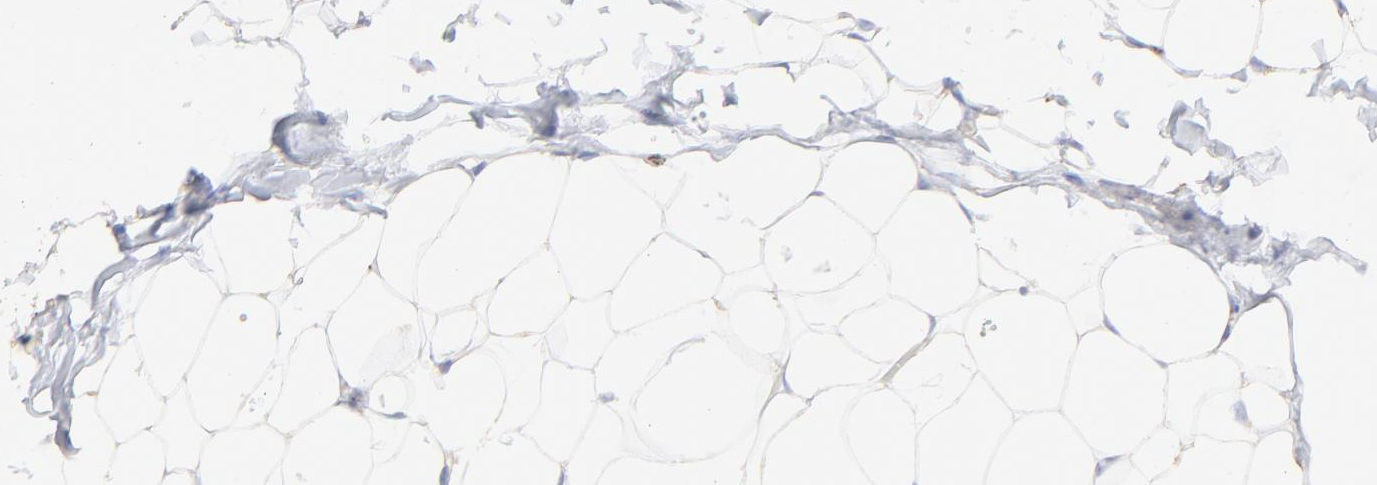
{"staining": {"intensity": "negative", "quantity": "none", "location": "none"}, "tissue": "adipose tissue", "cell_type": "Adipocytes", "image_type": "normal", "snomed": [{"axis": "morphology", "description": "Normal tissue, NOS"}, {"axis": "topography", "description": "Soft tissue"}], "caption": "A photomicrograph of adipose tissue stained for a protein exhibits no brown staining in adipocytes.", "gene": "COX4I1", "patient": {"sex": "male", "age": 26}}